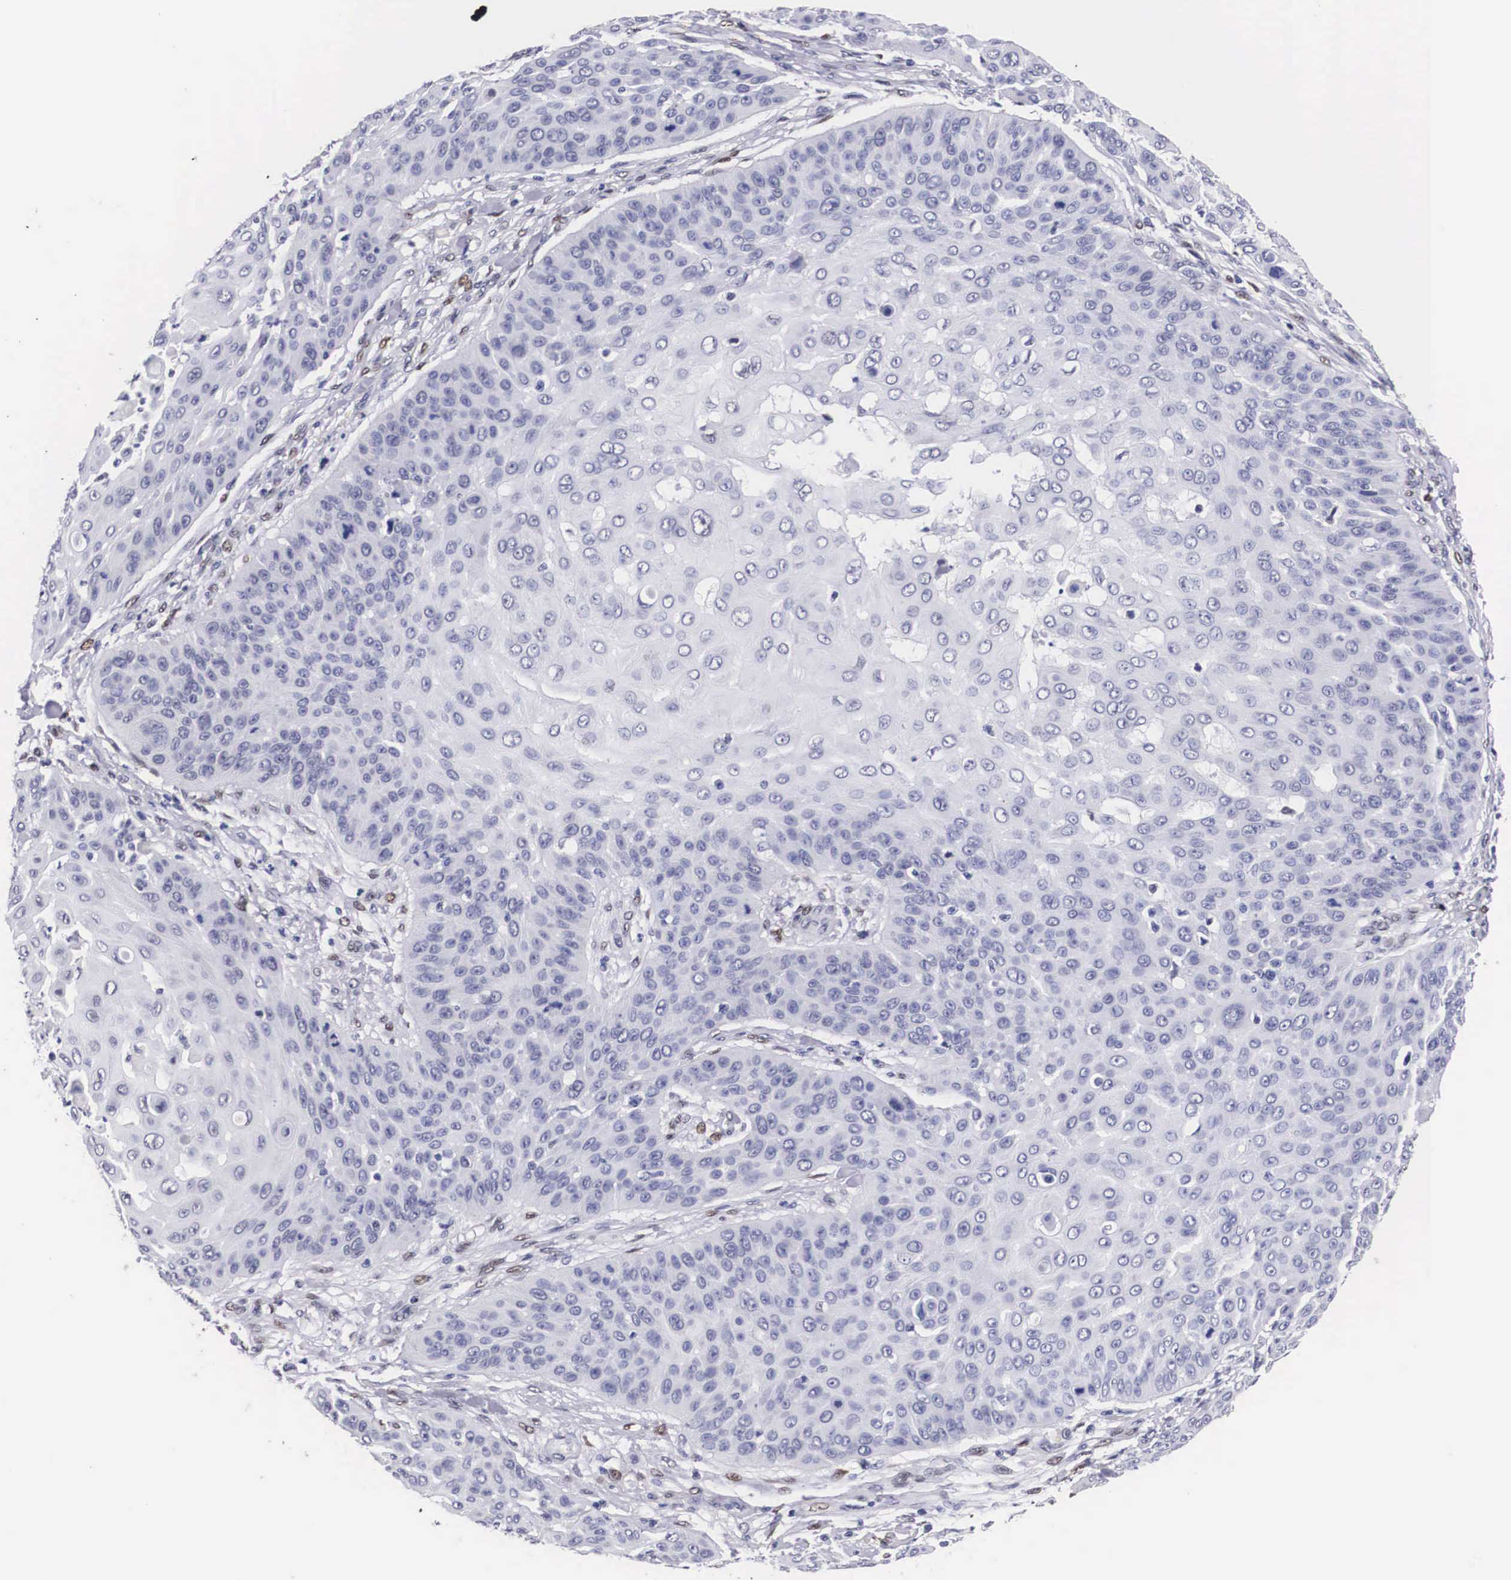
{"staining": {"intensity": "negative", "quantity": "none", "location": "none"}, "tissue": "skin cancer", "cell_type": "Tumor cells", "image_type": "cancer", "snomed": [{"axis": "morphology", "description": "Squamous cell carcinoma, NOS"}, {"axis": "topography", "description": "Skin"}], "caption": "Tumor cells are negative for brown protein staining in skin cancer. (Immunohistochemistry, brightfield microscopy, high magnification).", "gene": "KHDRBS3", "patient": {"sex": "male", "age": 82}}